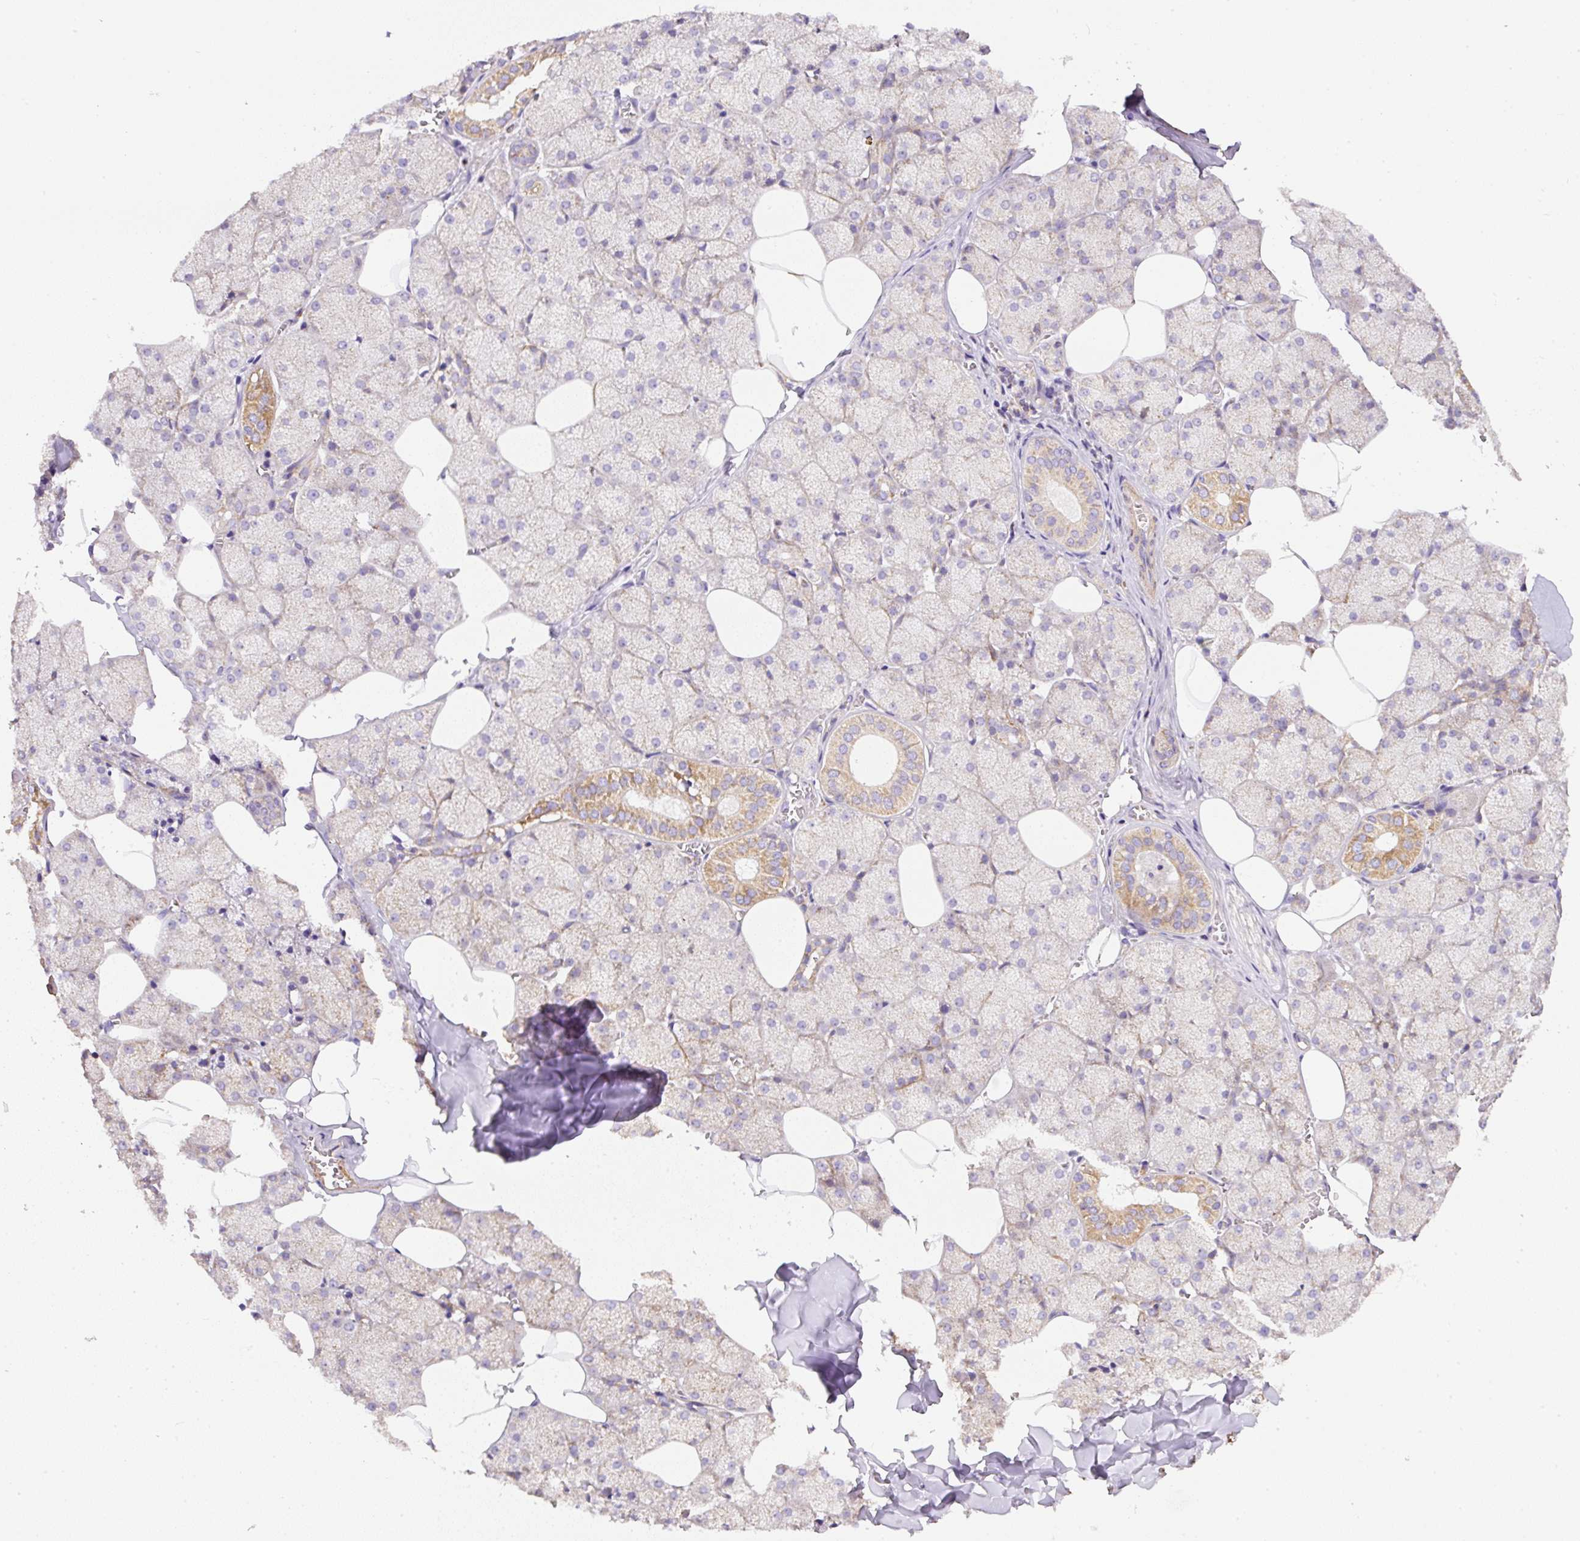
{"staining": {"intensity": "moderate", "quantity": "25%-75%", "location": "cytoplasmic/membranous"}, "tissue": "salivary gland", "cell_type": "Glandular cells", "image_type": "normal", "snomed": [{"axis": "morphology", "description": "Normal tissue, NOS"}, {"axis": "topography", "description": "Salivary gland"}, {"axis": "topography", "description": "Peripheral nerve tissue"}], "caption": "Salivary gland stained with DAB immunohistochemistry (IHC) demonstrates medium levels of moderate cytoplasmic/membranous expression in about 25%-75% of glandular cells.", "gene": "NDUFAF2", "patient": {"sex": "male", "age": 38}}